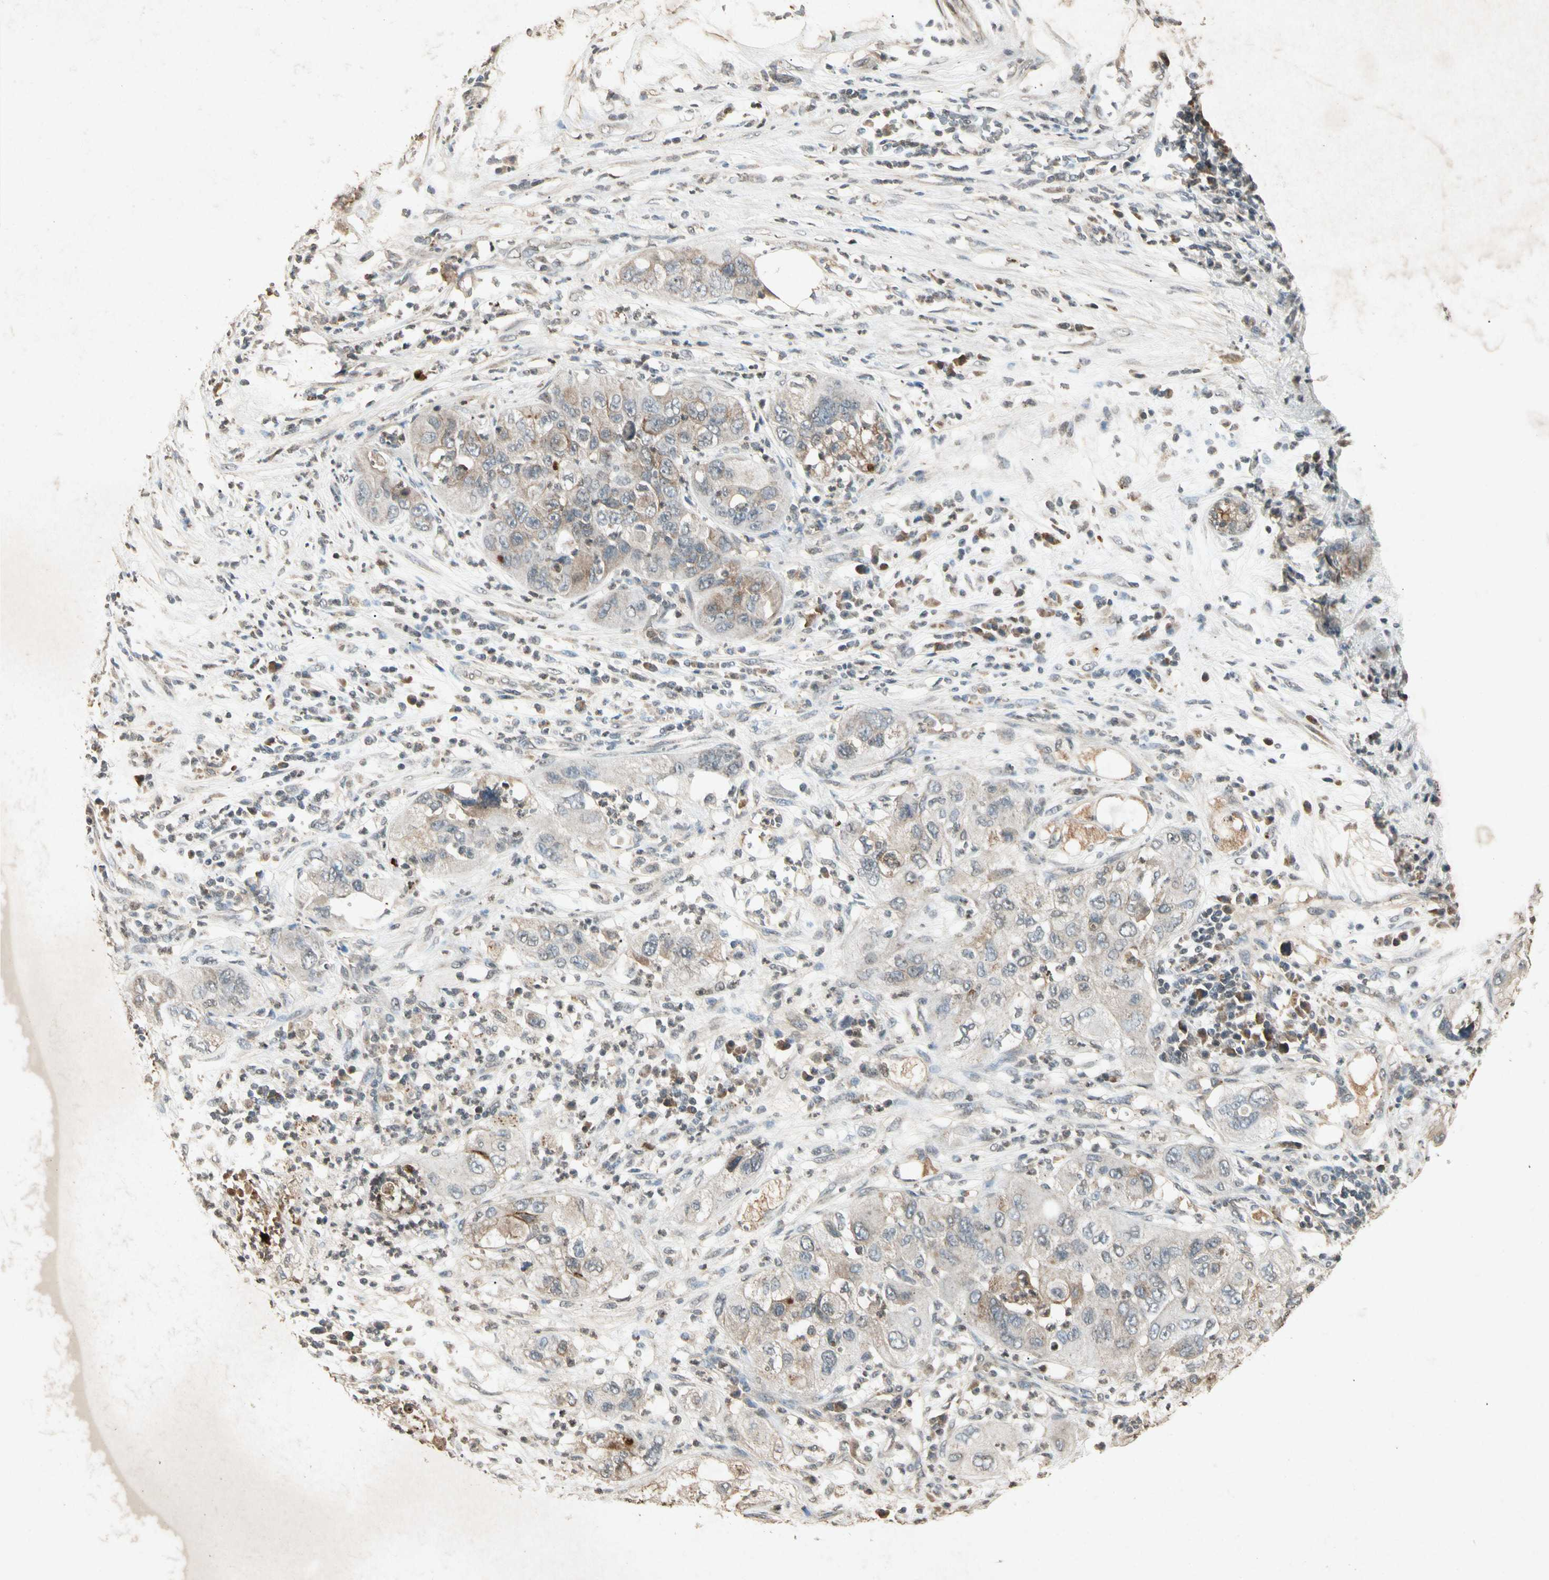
{"staining": {"intensity": "moderate", "quantity": ">75%", "location": "cytoplasmic/membranous"}, "tissue": "pancreatic cancer", "cell_type": "Tumor cells", "image_type": "cancer", "snomed": [{"axis": "morphology", "description": "Adenocarcinoma, NOS"}, {"axis": "topography", "description": "Pancreas"}], "caption": "Tumor cells display medium levels of moderate cytoplasmic/membranous staining in about >75% of cells in adenocarcinoma (pancreatic).", "gene": "CP", "patient": {"sex": "female", "age": 78}}